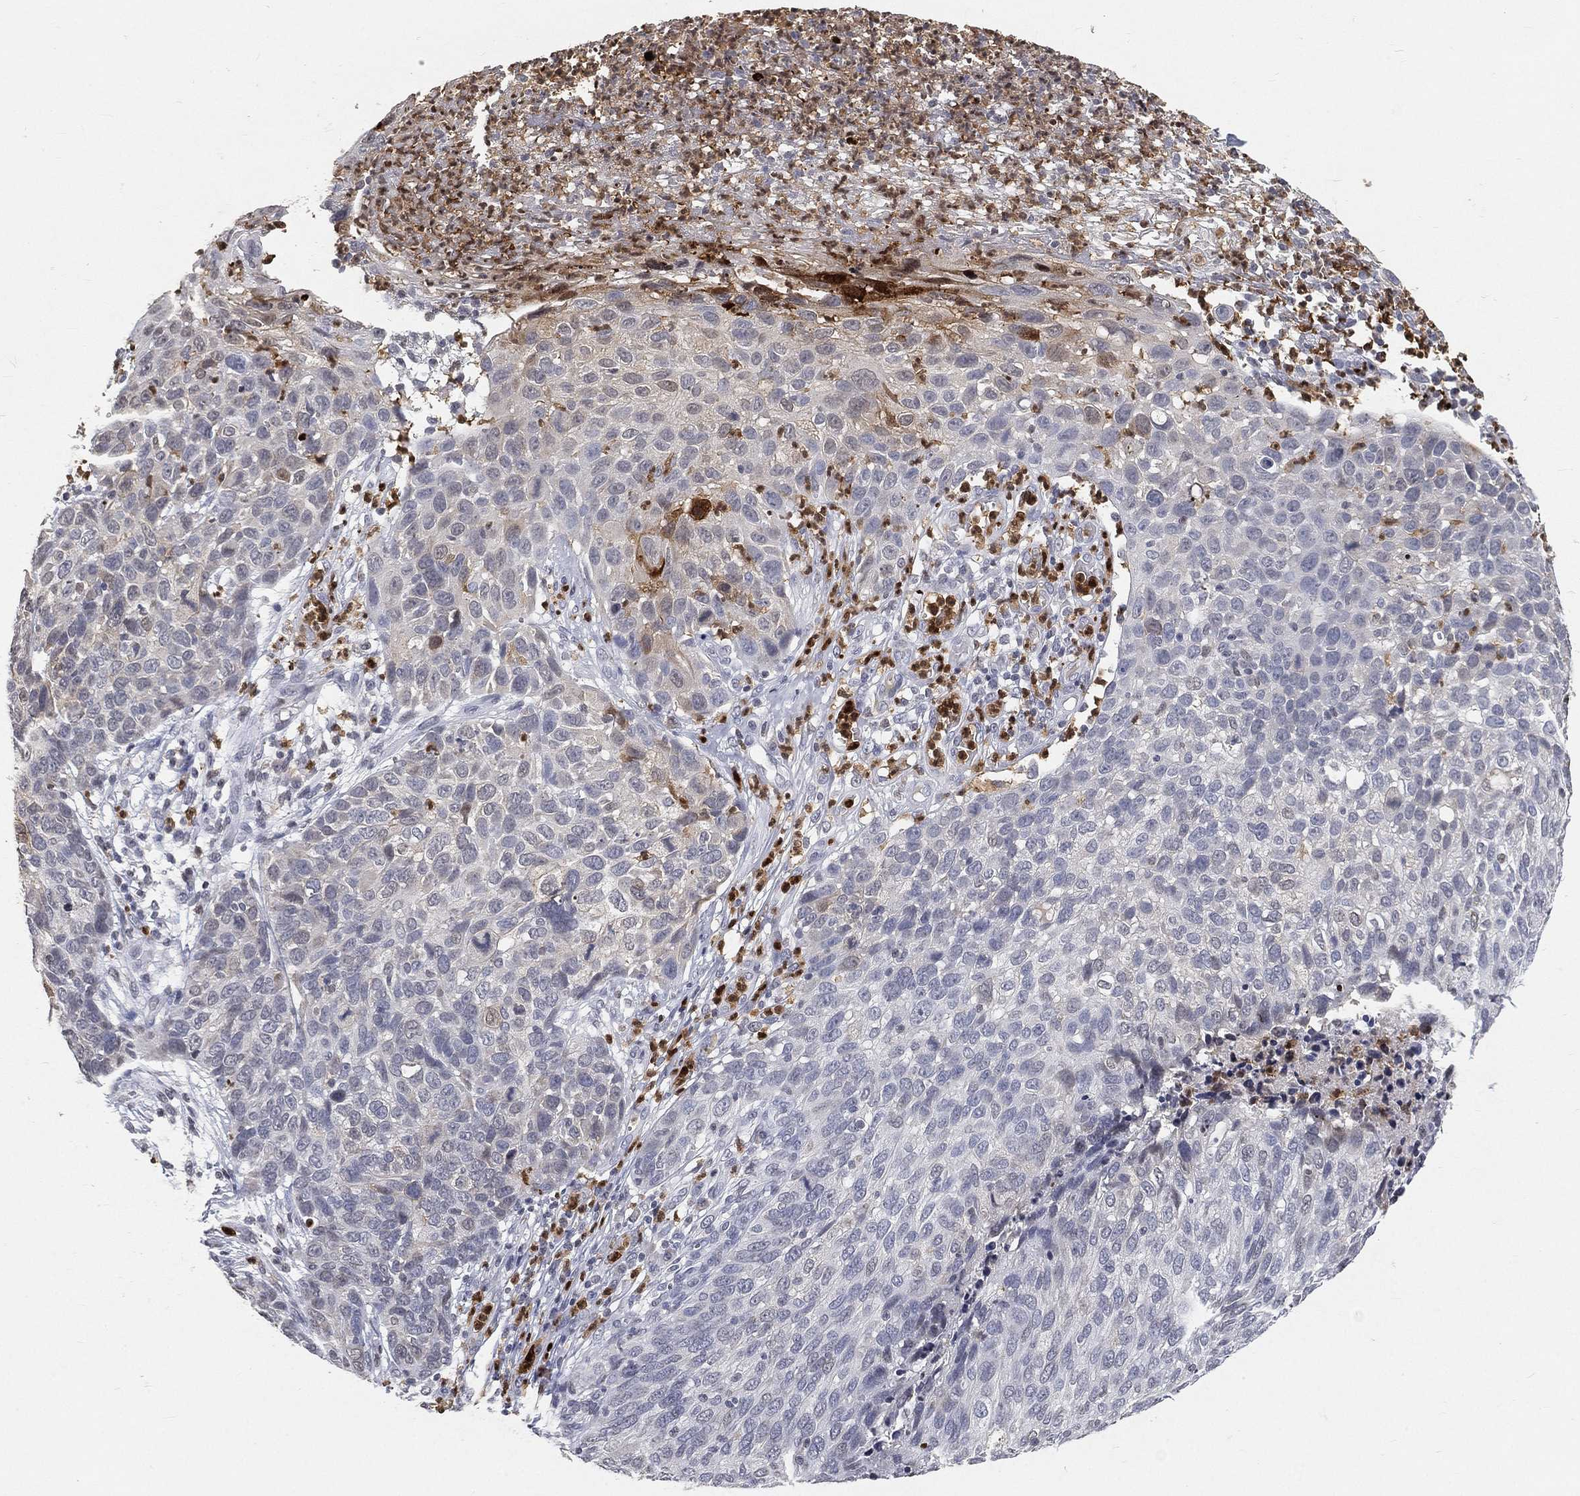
{"staining": {"intensity": "negative", "quantity": "none", "location": "none"}, "tissue": "skin cancer", "cell_type": "Tumor cells", "image_type": "cancer", "snomed": [{"axis": "morphology", "description": "Squamous cell carcinoma, NOS"}, {"axis": "topography", "description": "Skin"}], "caption": "Tumor cells show no significant protein expression in skin cancer.", "gene": "ARG1", "patient": {"sex": "male", "age": 92}}